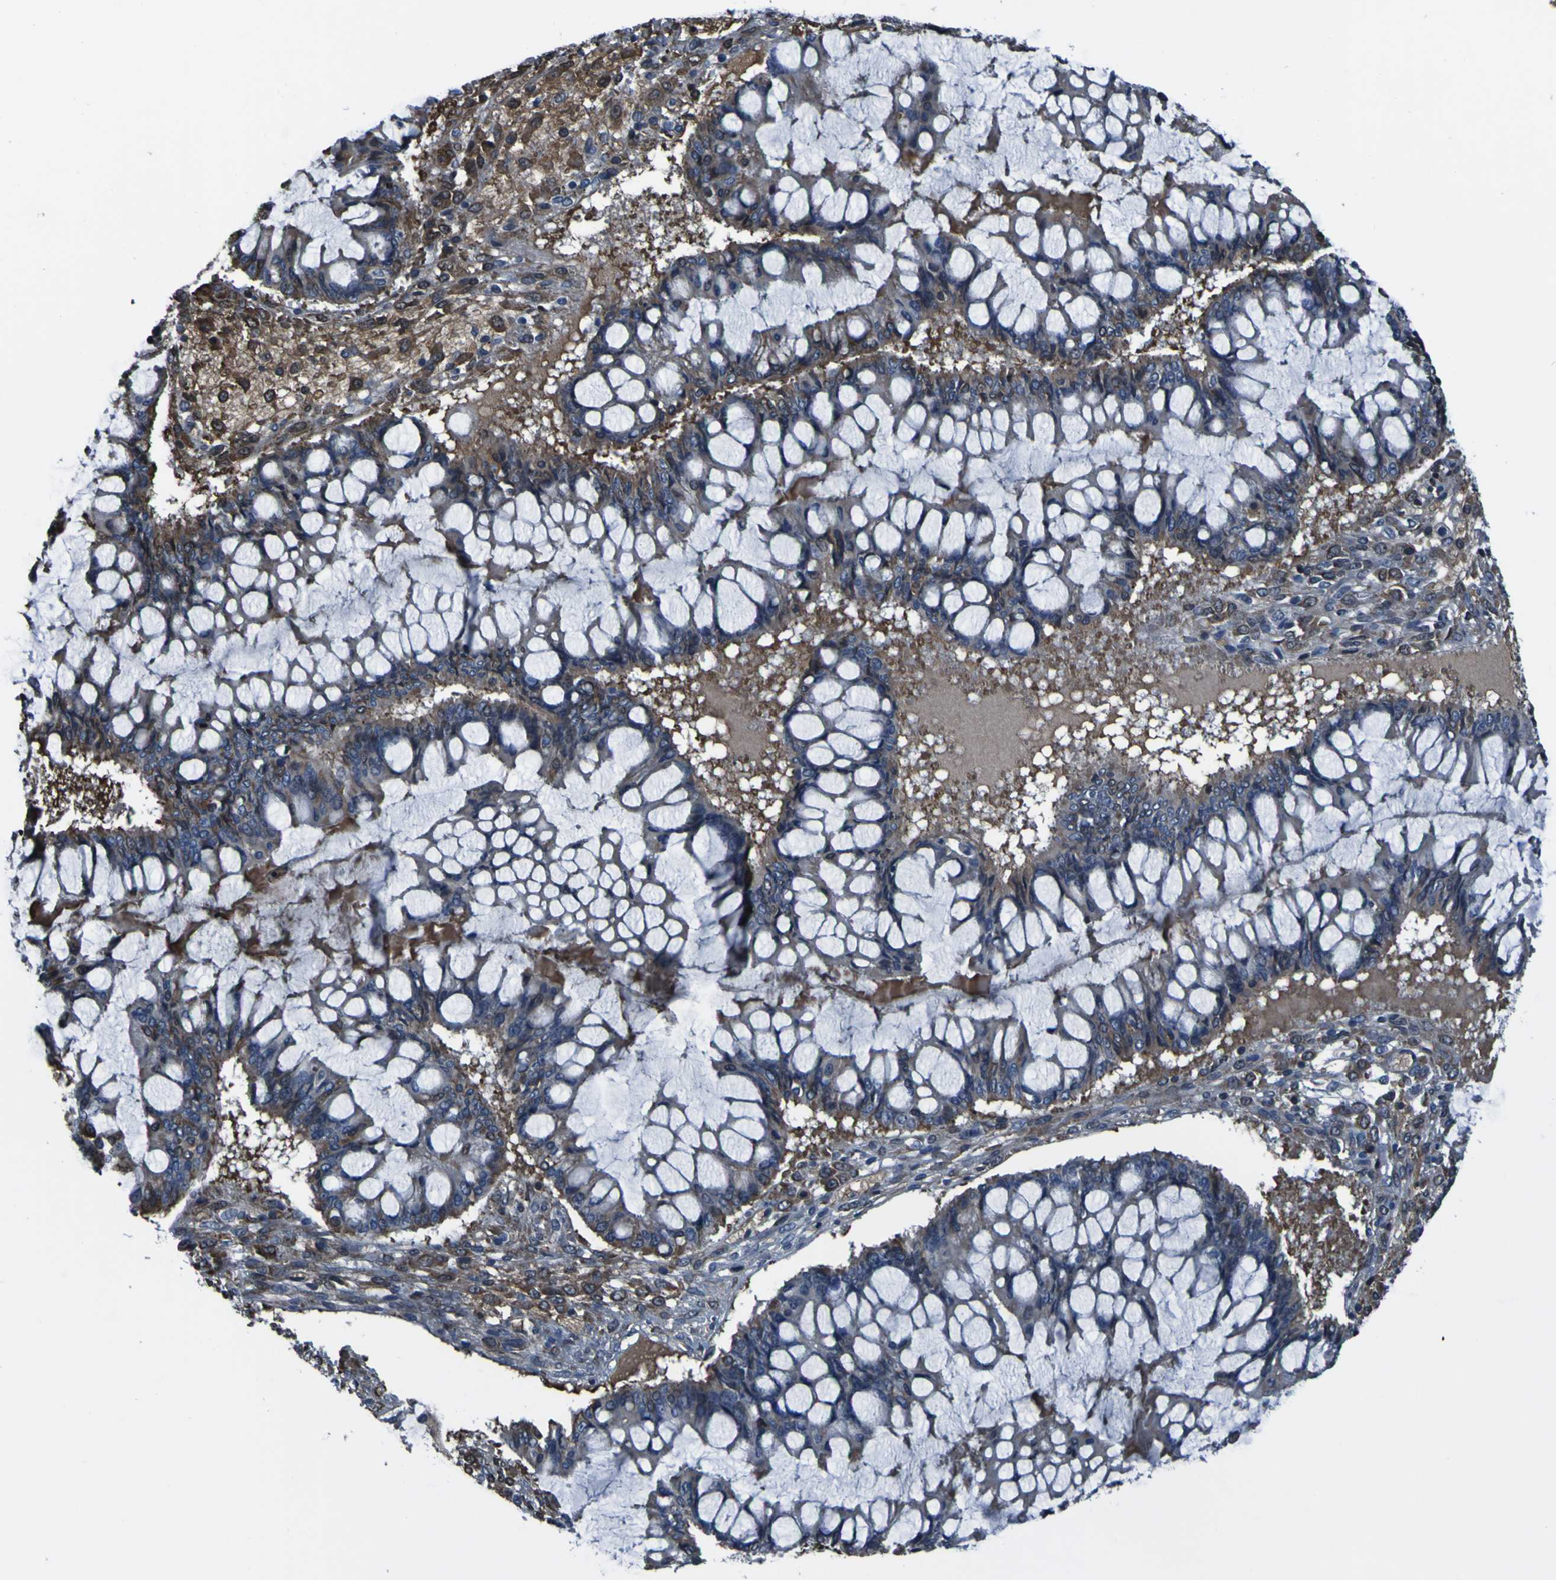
{"staining": {"intensity": "moderate", "quantity": ">75%", "location": "cytoplasmic/membranous"}, "tissue": "ovarian cancer", "cell_type": "Tumor cells", "image_type": "cancer", "snomed": [{"axis": "morphology", "description": "Cystadenocarcinoma, mucinous, NOS"}, {"axis": "topography", "description": "Ovary"}], "caption": "Immunohistochemistry (IHC) image of mucinous cystadenocarcinoma (ovarian) stained for a protein (brown), which displays medium levels of moderate cytoplasmic/membranous expression in approximately >75% of tumor cells.", "gene": "GRAMD1A", "patient": {"sex": "female", "age": 73}}